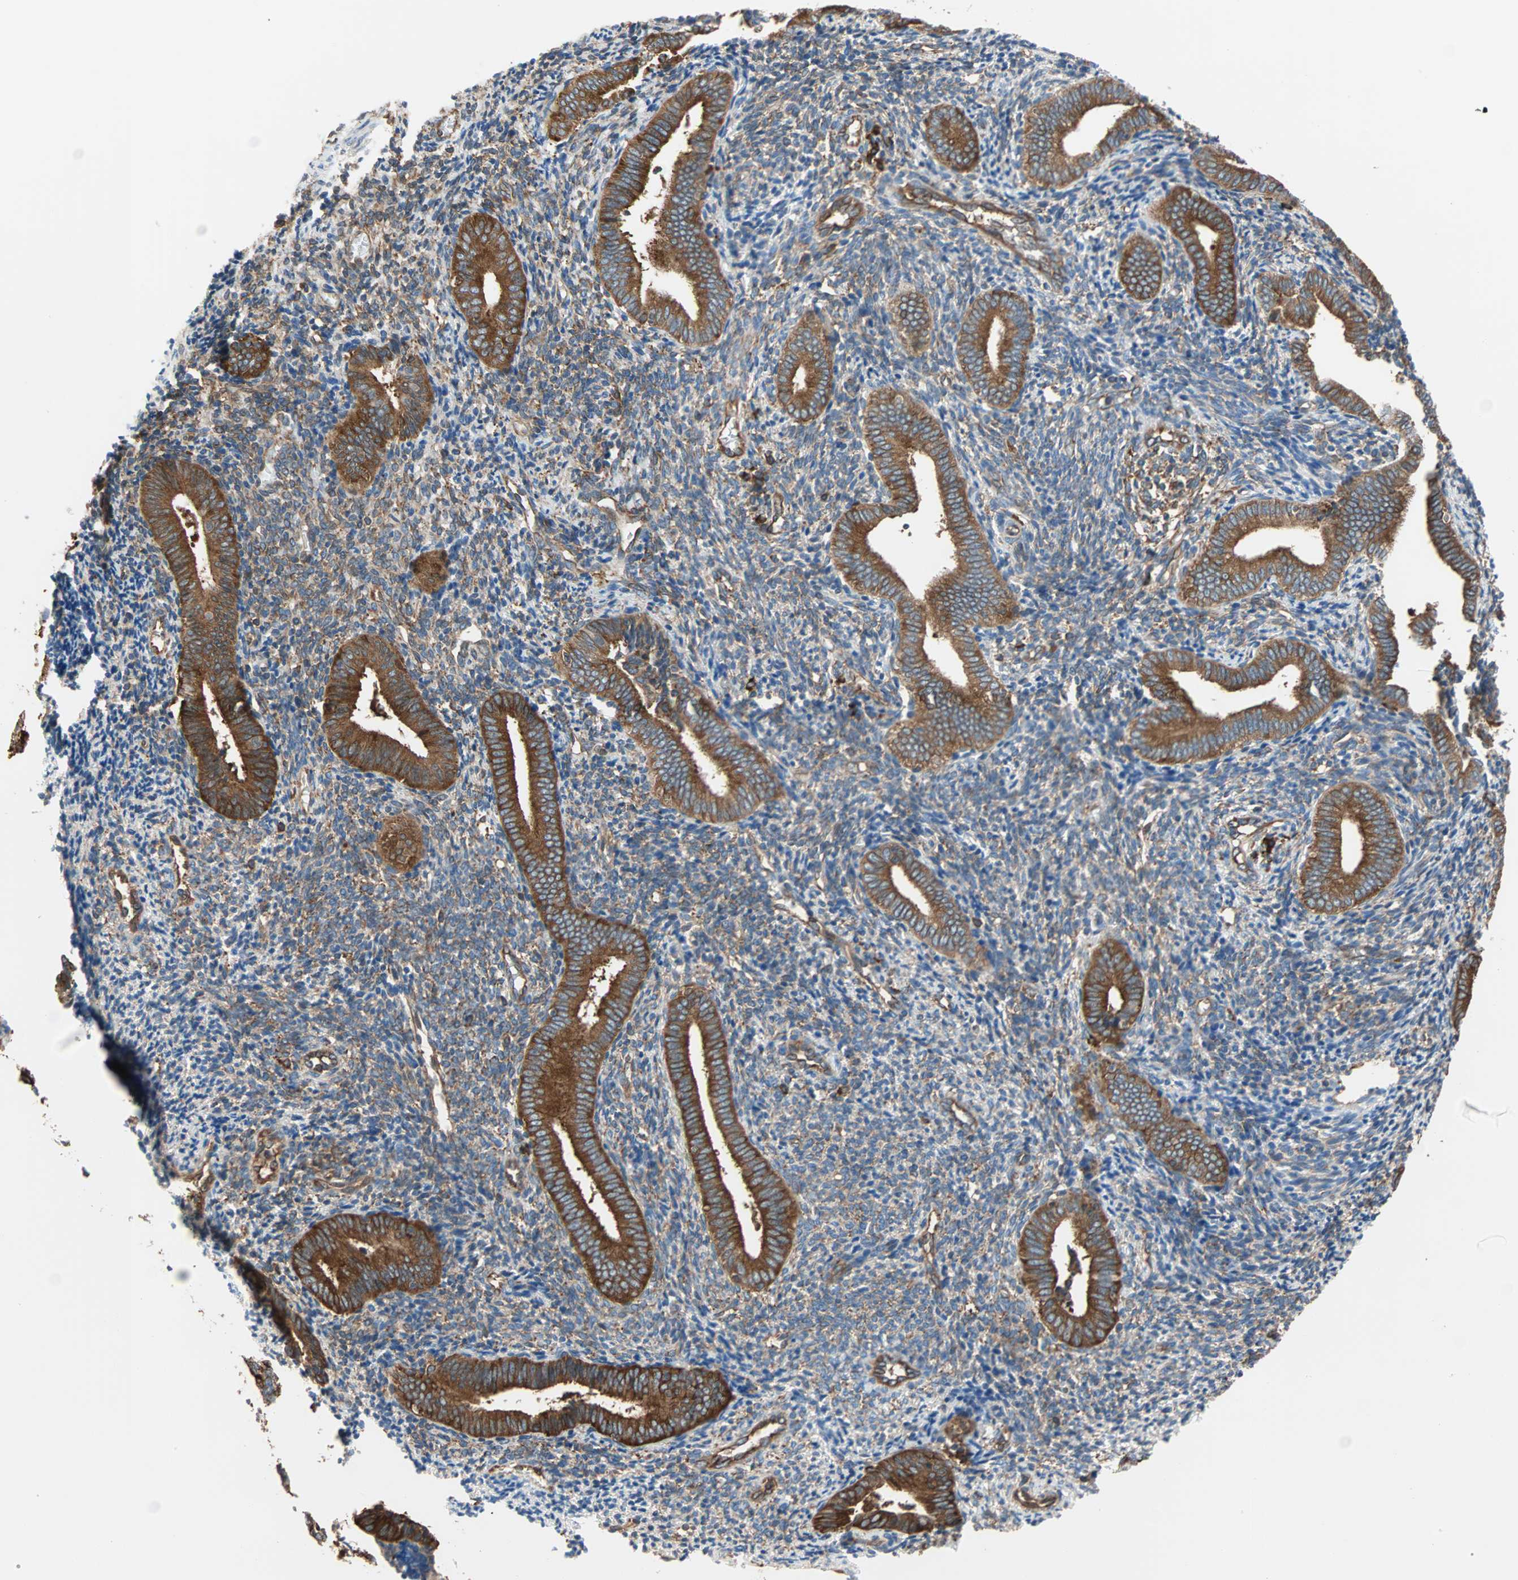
{"staining": {"intensity": "moderate", "quantity": ">75%", "location": "cytoplasmic/membranous"}, "tissue": "endometrium", "cell_type": "Cells in endometrial stroma", "image_type": "normal", "snomed": [{"axis": "morphology", "description": "Normal tissue, NOS"}, {"axis": "topography", "description": "Uterus"}, {"axis": "topography", "description": "Endometrium"}], "caption": "Approximately >75% of cells in endometrial stroma in normal human endometrium exhibit moderate cytoplasmic/membranous protein expression as visualized by brown immunohistochemical staining.", "gene": "EEF2", "patient": {"sex": "female", "age": 33}}